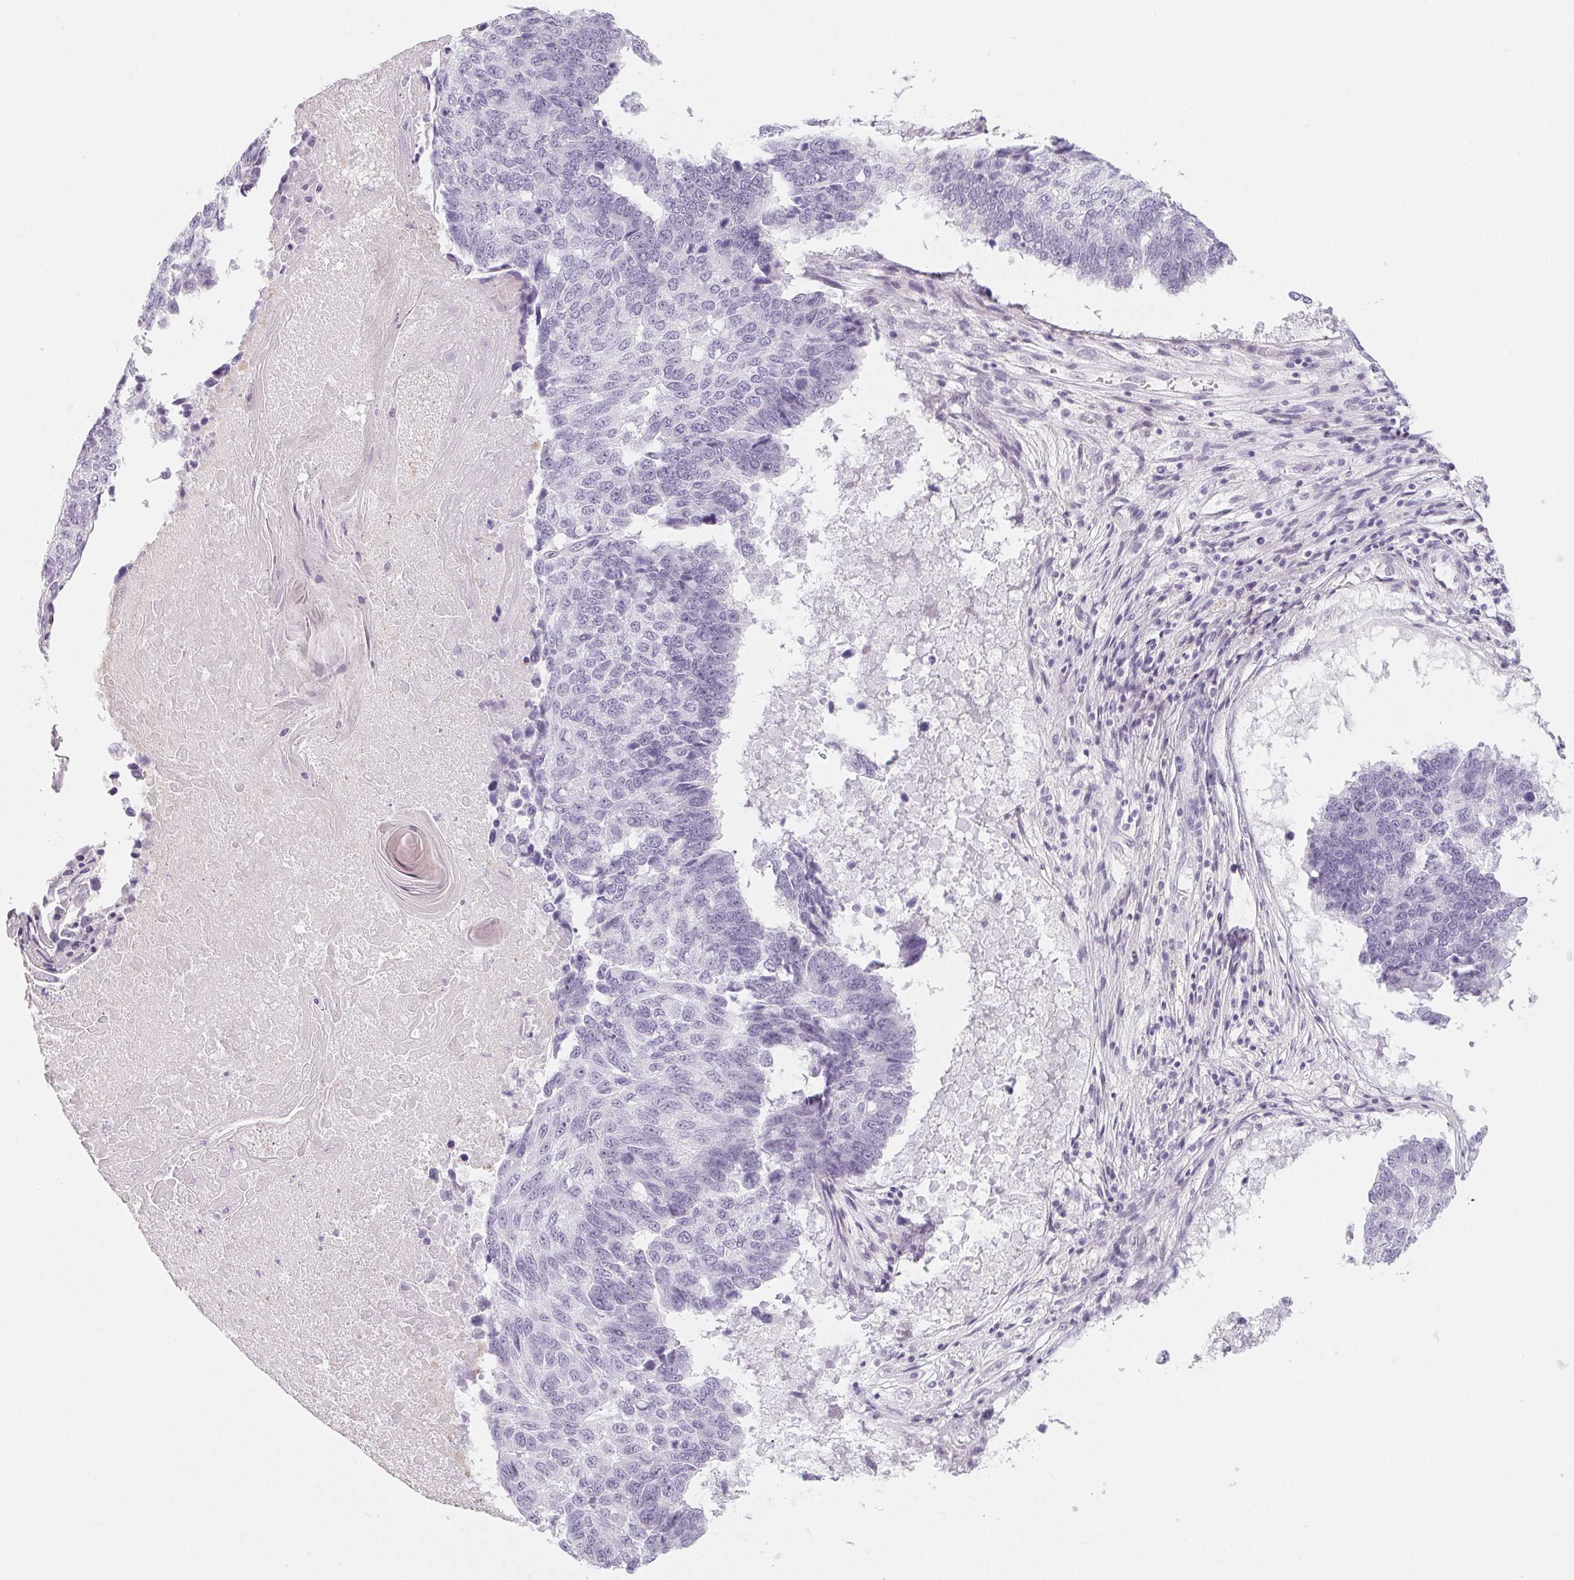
{"staining": {"intensity": "negative", "quantity": "none", "location": "none"}, "tissue": "lung cancer", "cell_type": "Tumor cells", "image_type": "cancer", "snomed": [{"axis": "morphology", "description": "Squamous cell carcinoma, NOS"}, {"axis": "topography", "description": "Lung"}], "caption": "This photomicrograph is of lung cancer (squamous cell carcinoma) stained with immunohistochemistry (IHC) to label a protein in brown with the nuclei are counter-stained blue. There is no expression in tumor cells.", "gene": "SH3GL2", "patient": {"sex": "male", "age": 73}}